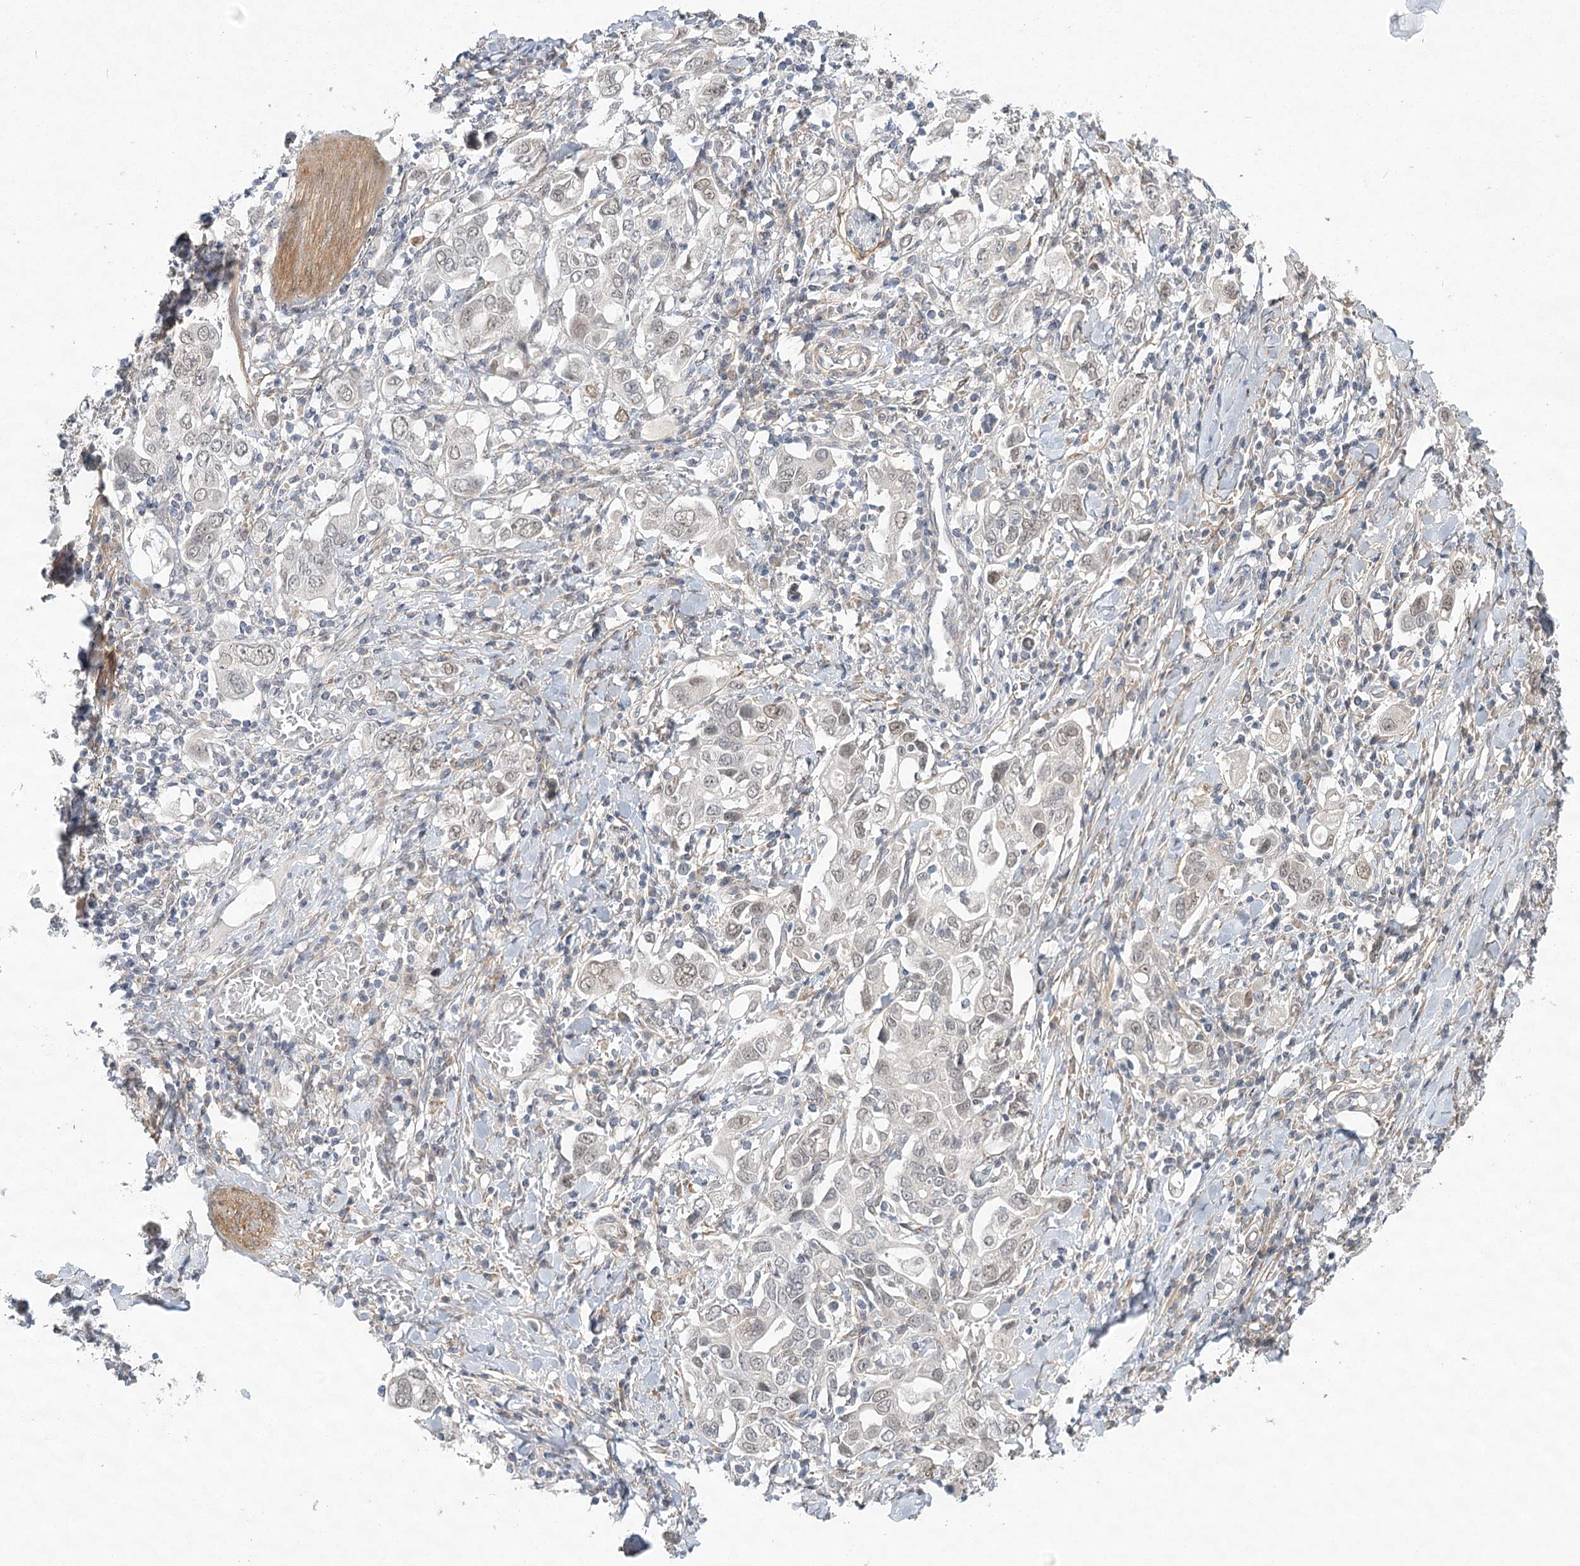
{"staining": {"intensity": "negative", "quantity": "none", "location": "none"}, "tissue": "stomach cancer", "cell_type": "Tumor cells", "image_type": "cancer", "snomed": [{"axis": "morphology", "description": "Adenocarcinoma, NOS"}, {"axis": "topography", "description": "Stomach, upper"}], "caption": "The image exhibits no significant staining in tumor cells of stomach adenocarcinoma.", "gene": "MED28", "patient": {"sex": "male", "age": 62}}